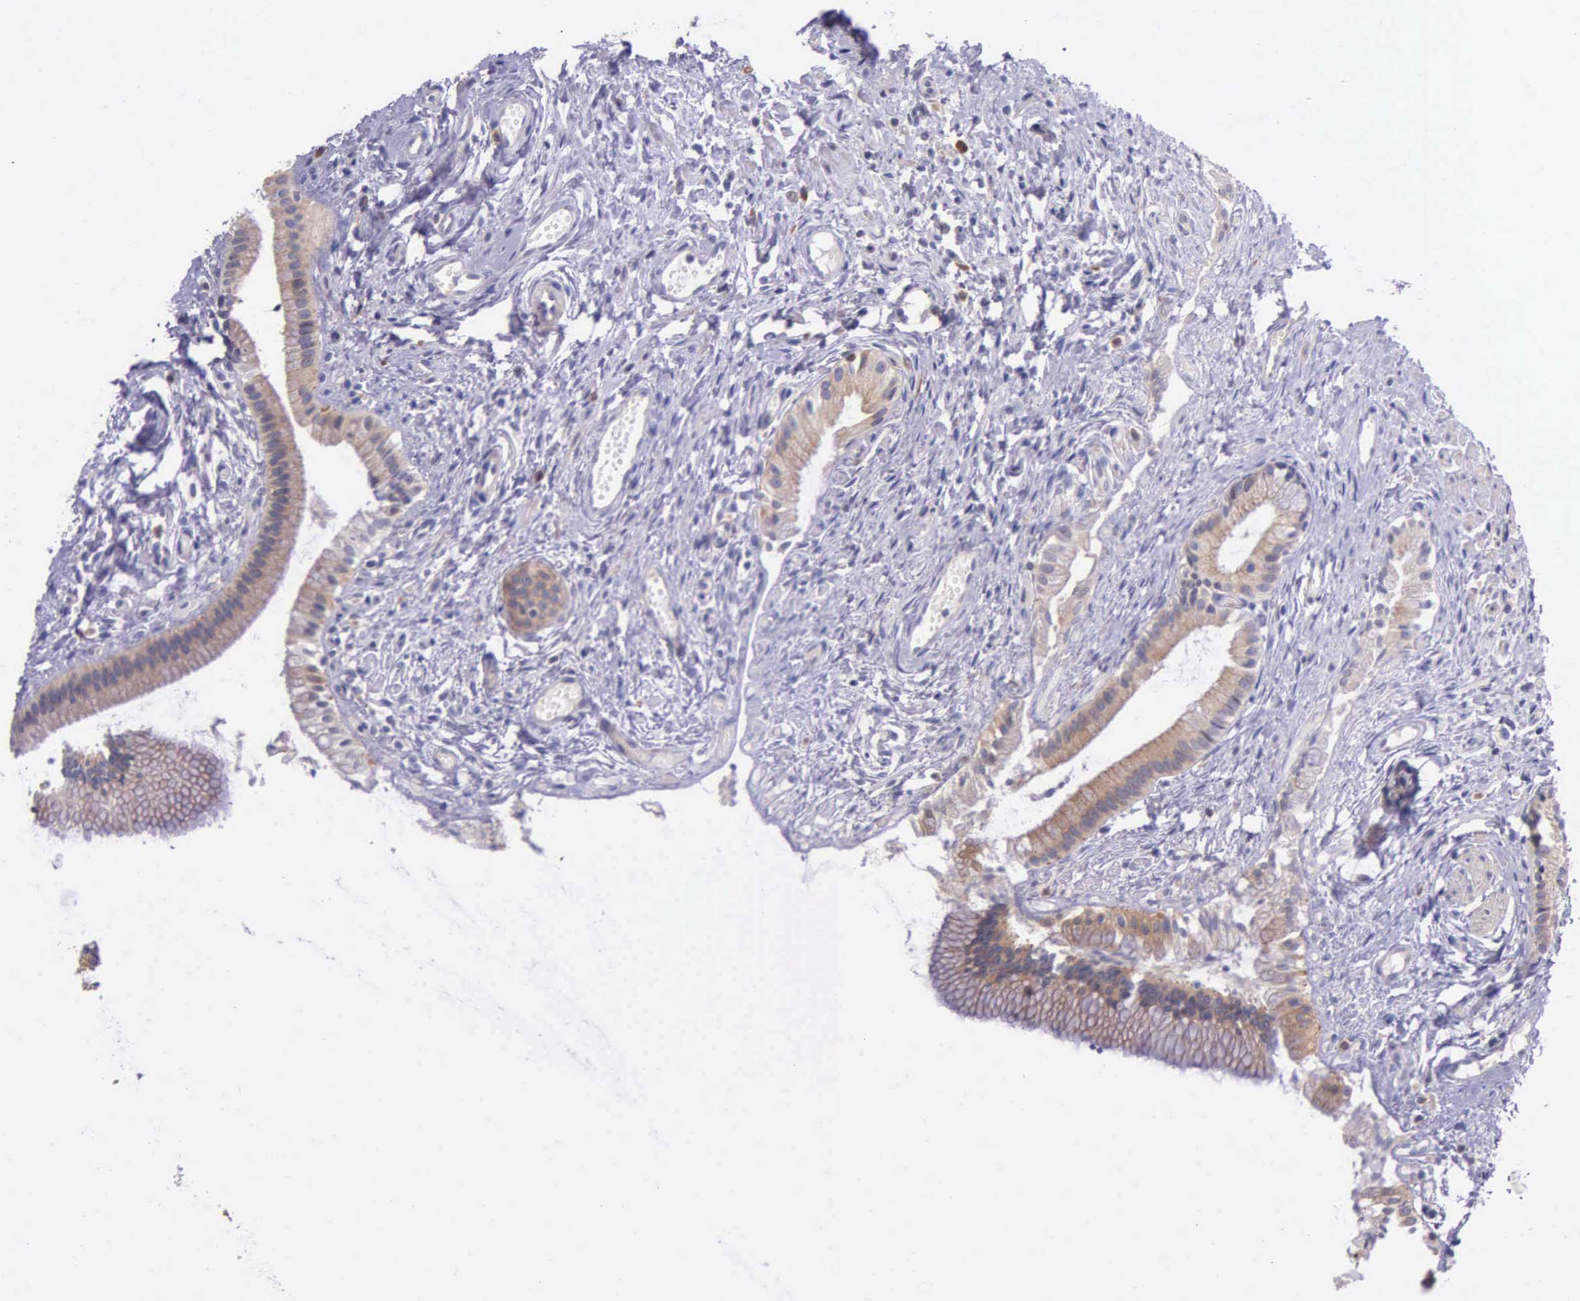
{"staining": {"intensity": "weak", "quantity": ">75%", "location": "cytoplasmic/membranous"}, "tissue": "gallbladder", "cell_type": "Glandular cells", "image_type": "normal", "snomed": [{"axis": "morphology", "description": "Normal tissue, NOS"}, {"axis": "topography", "description": "Gallbladder"}], "caption": "Immunohistochemistry (IHC) photomicrograph of normal gallbladder: gallbladder stained using IHC reveals low levels of weak protein expression localized specifically in the cytoplasmic/membranous of glandular cells, appearing as a cytoplasmic/membranous brown color.", "gene": "NSDHL", "patient": {"sex": "female", "age": 58}}